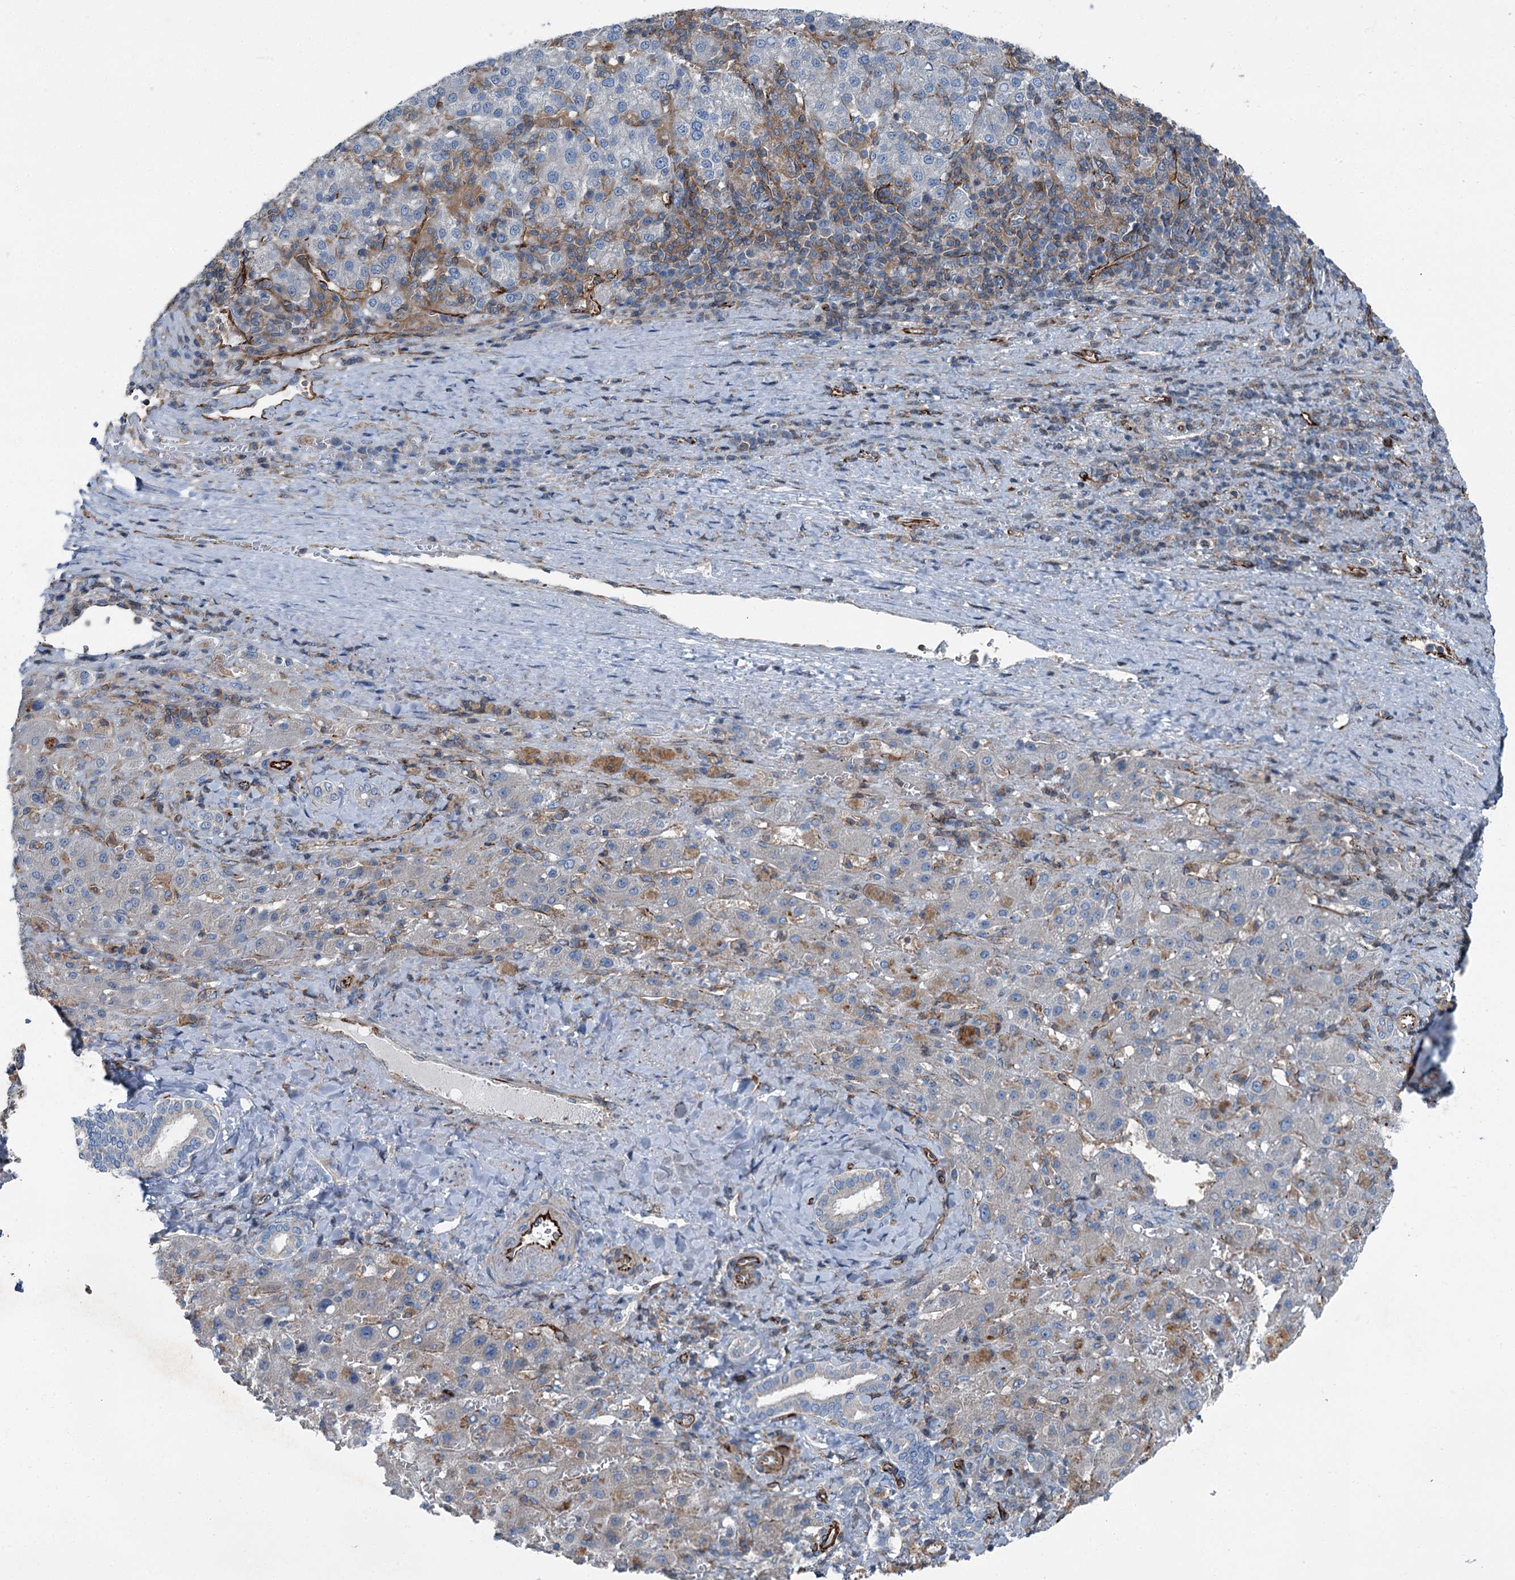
{"staining": {"intensity": "negative", "quantity": "none", "location": "none"}, "tissue": "liver cancer", "cell_type": "Tumor cells", "image_type": "cancer", "snomed": [{"axis": "morphology", "description": "Carcinoma, Hepatocellular, NOS"}, {"axis": "topography", "description": "Liver"}], "caption": "Immunohistochemical staining of liver cancer (hepatocellular carcinoma) displays no significant positivity in tumor cells. (IHC, brightfield microscopy, high magnification).", "gene": "AXL", "patient": {"sex": "female", "age": 58}}